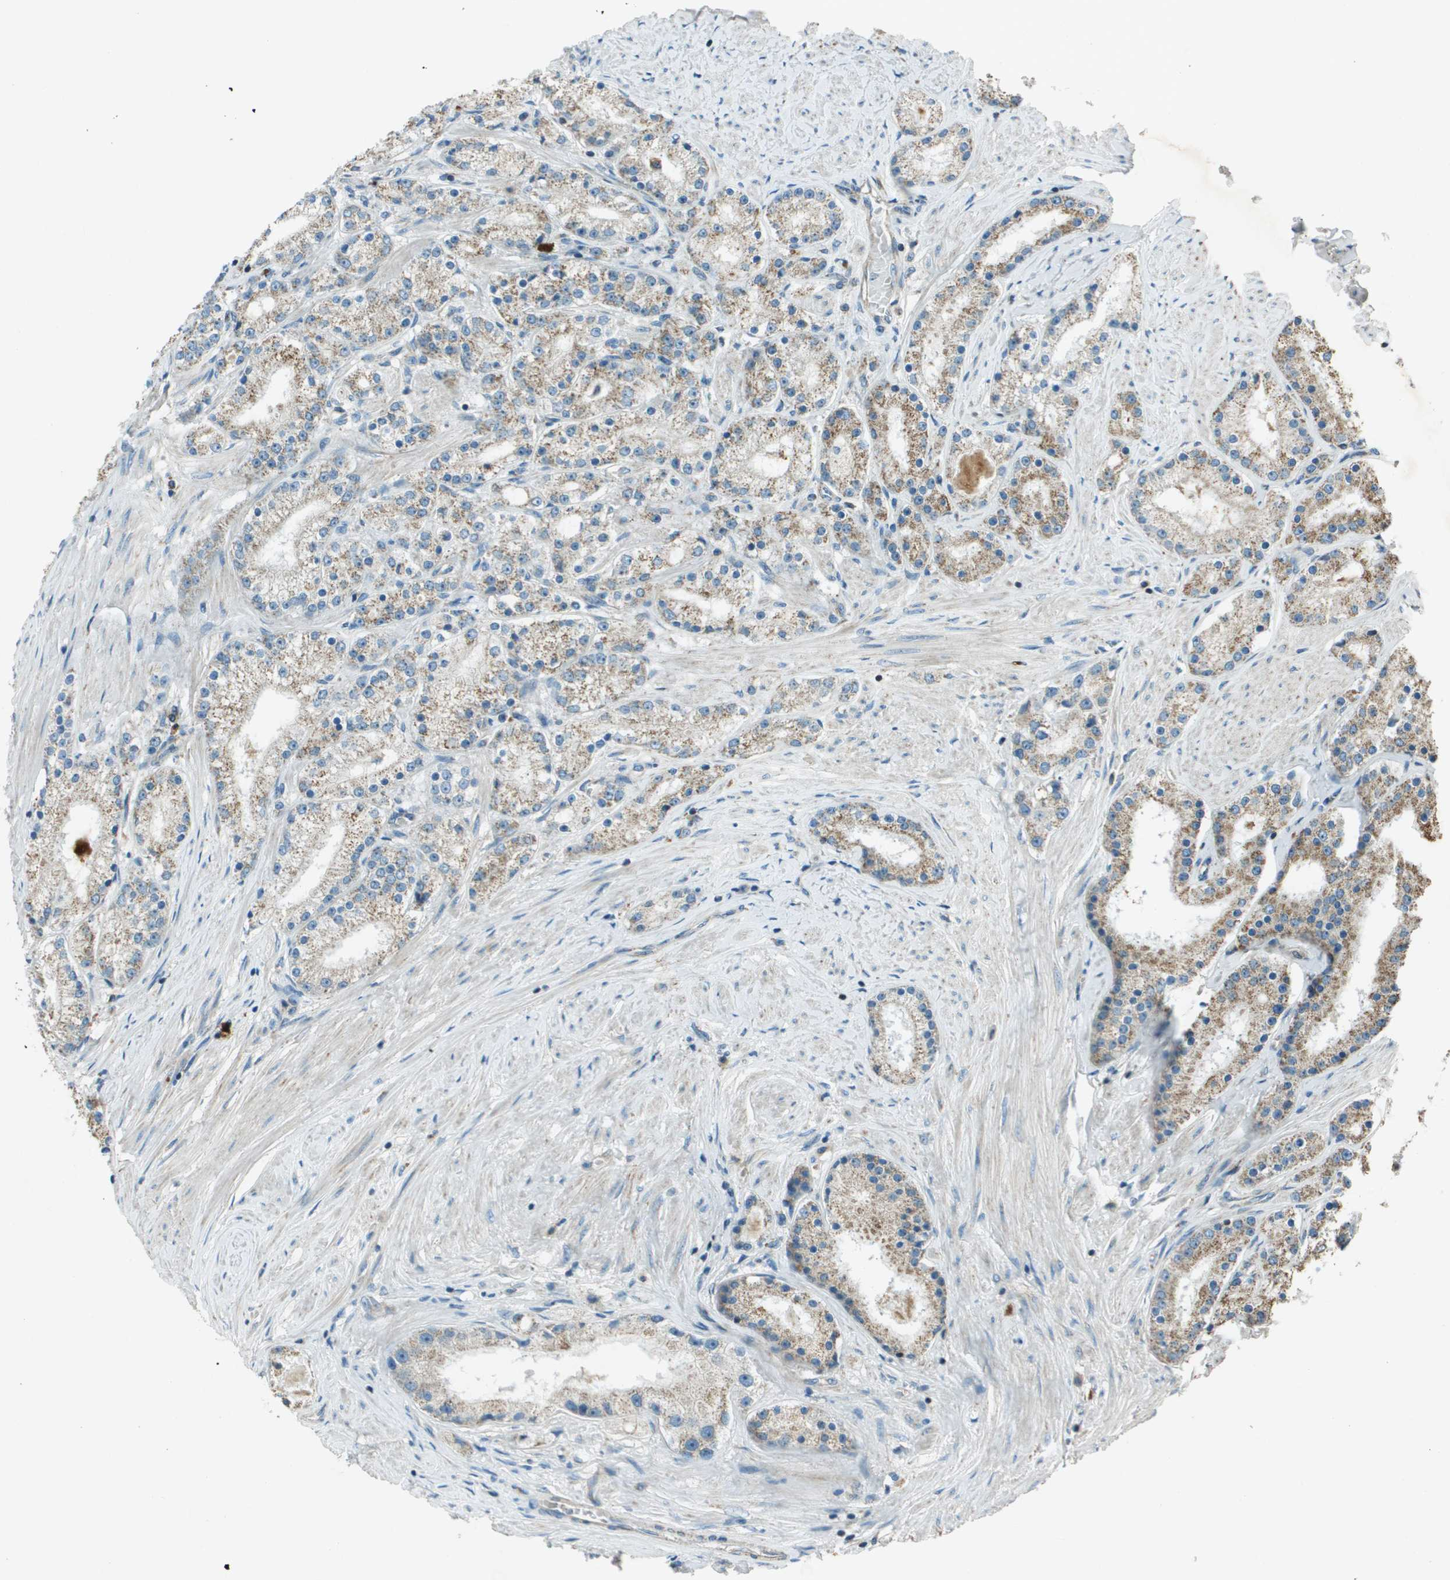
{"staining": {"intensity": "weak", "quantity": ">75%", "location": "cytoplasmic/membranous"}, "tissue": "prostate cancer", "cell_type": "Tumor cells", "image_type": "cancer", "snomed": [{"axis": "morphology", "description": "Adenocarcinoma, Low grade"}, {"axis": "topography", "description": "Prostate"}], "caption": "Human prostate cancer (low-grade adenocarcinoma) stained for a protein (brown) displays weak cytoplasmic/membranous positive positivity in about >75% of tumor cells.", "gene": "MIGA1", "patient": {"sex": "male", "age": 63}}